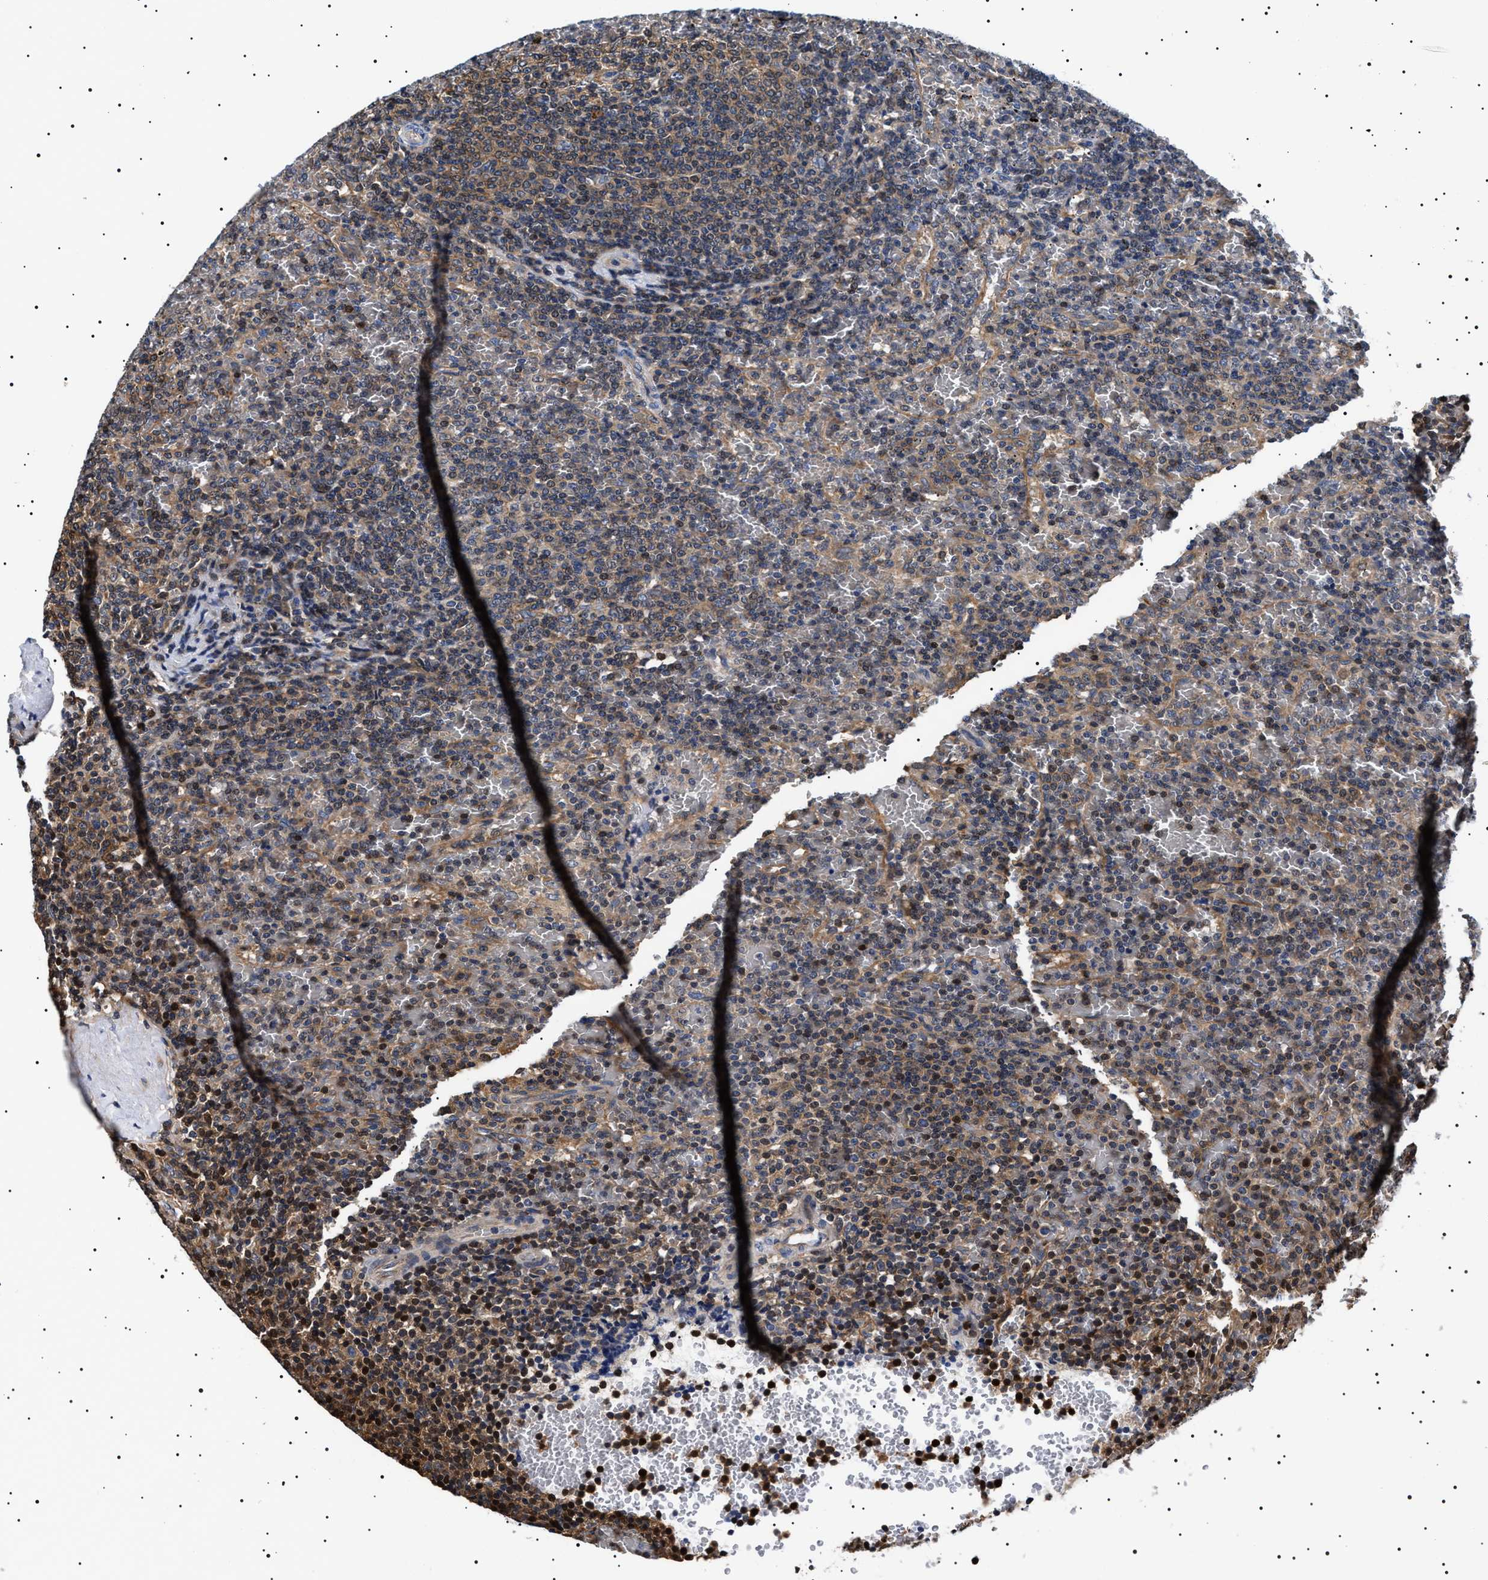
{"staining": {"intensity": "weak", "quantity": "<25%", "location": "nuclear"}, "tissue": "lymphoma", "cell_type": "Tumor cells", "image_type": "cancer", "snomed": [{"axis": "morphology", "description": "Malignant lymphoma, non-Hodgkin's type, Low grade"}, {"axis": "topography", "description": "Spleen"}], "caption": "Immunohistochemistry image of human lymphoma stained for a protein (brown), which shows no staining in tumor cells. Nuclei are stained in blue.", "gene": "SLC4A7", "patient": {"sex": "female", "age": 77}}